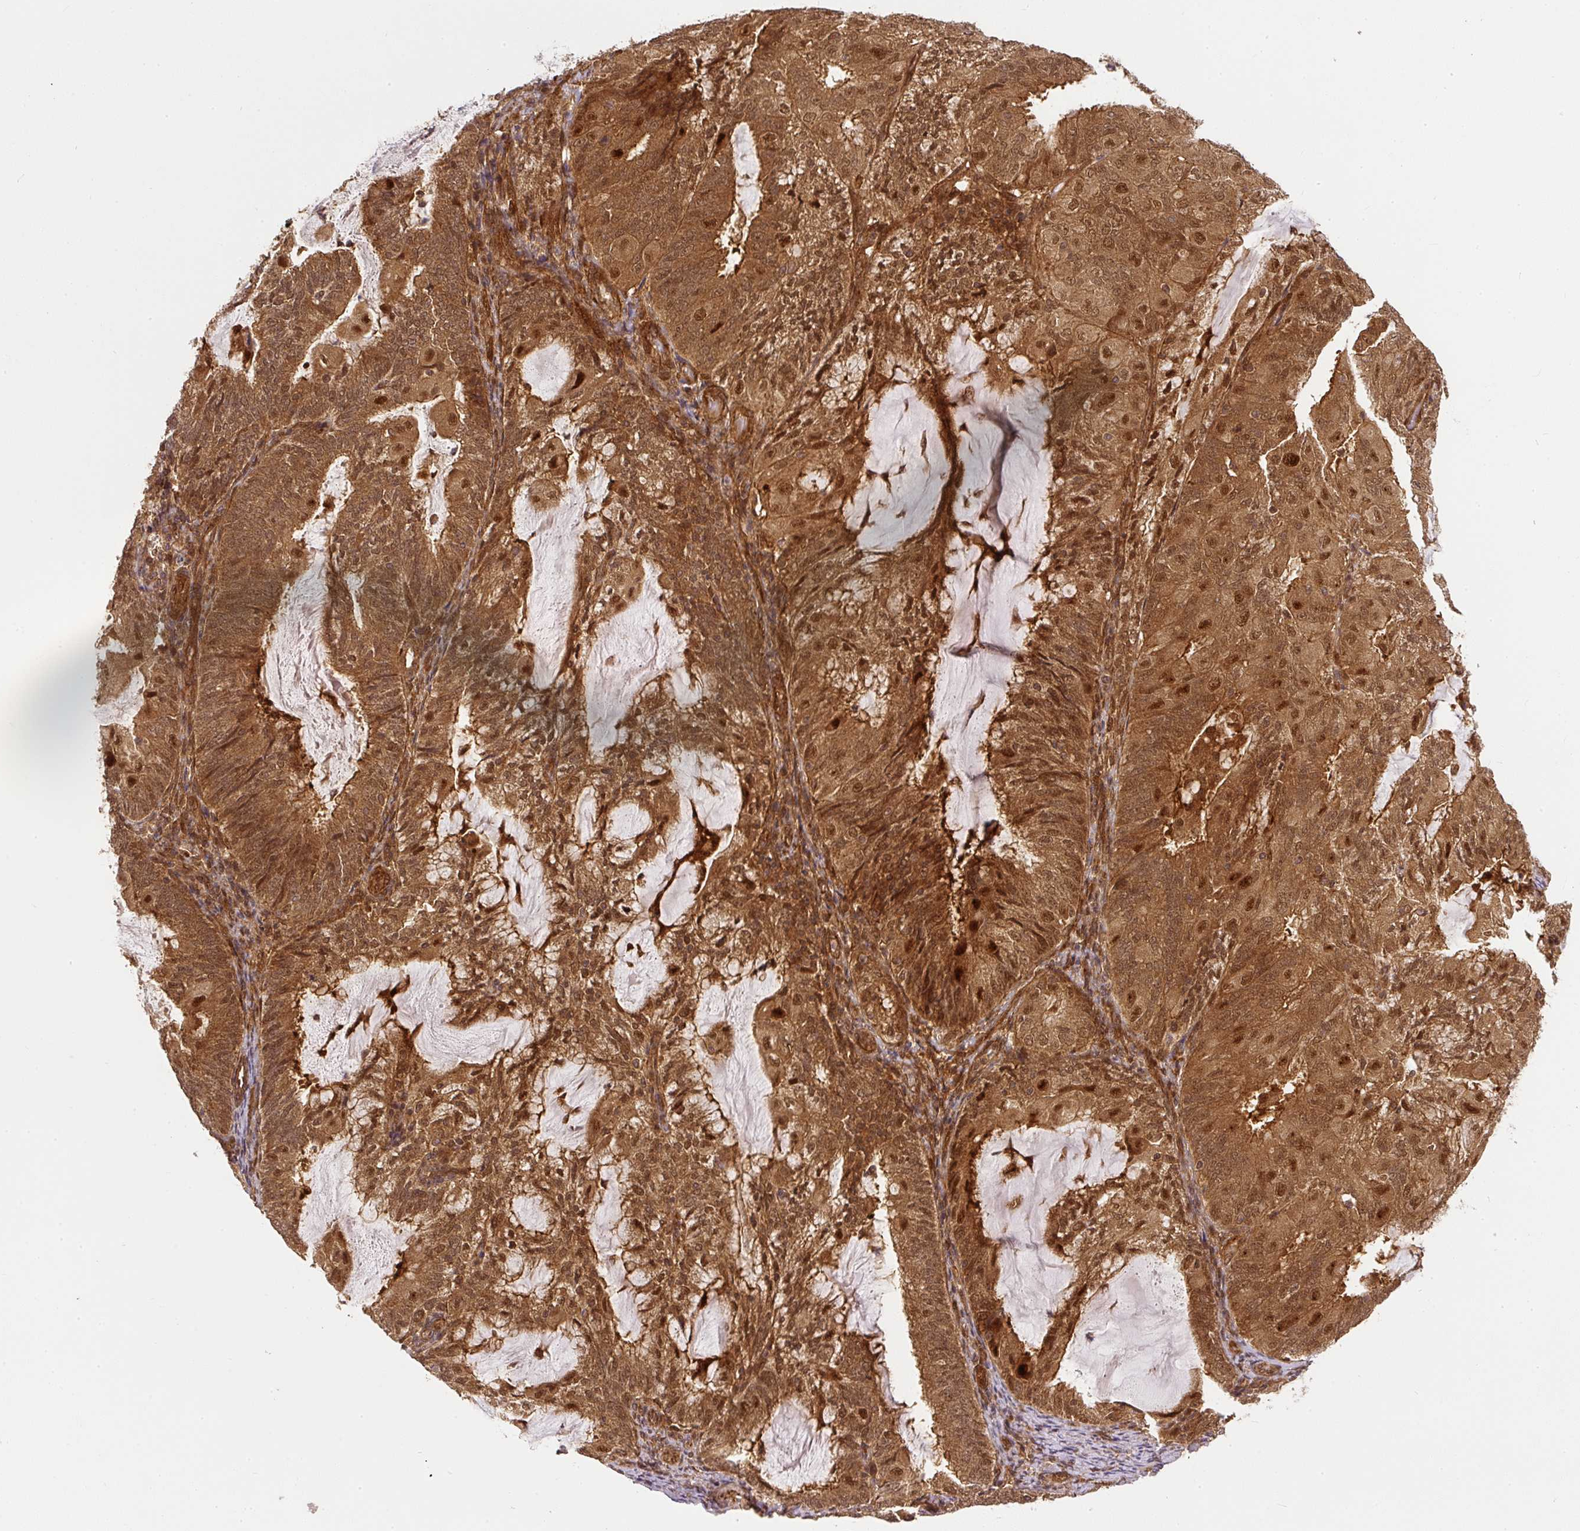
{"staining": {"intensity": "strong", "quantity": ">75%", "location": "cytoplasmic/membranous,nuclear"}, "tissue": "endometrial cancer", "cell_type": "Tumor cells", "image_type": "cancer", "snomed": [{"axis": "morphology", "description": "Adenocarcinoma, NOS"}, {"axis": "topography", "description": "Endometrium"}], "caption": "Protein staining shows strong cytoplasmic/membranous and nuclear staining in about >75% of tumor cells in endometrial cancer. The staining is performed using DAB (3,3'-diaminobenzidine) brown chromogen to label protein expression. The nuclei are counter-stained blue using hematoxylin.", "gene": "PSMD1", "patient": {"sex": "female", "age": 81}}